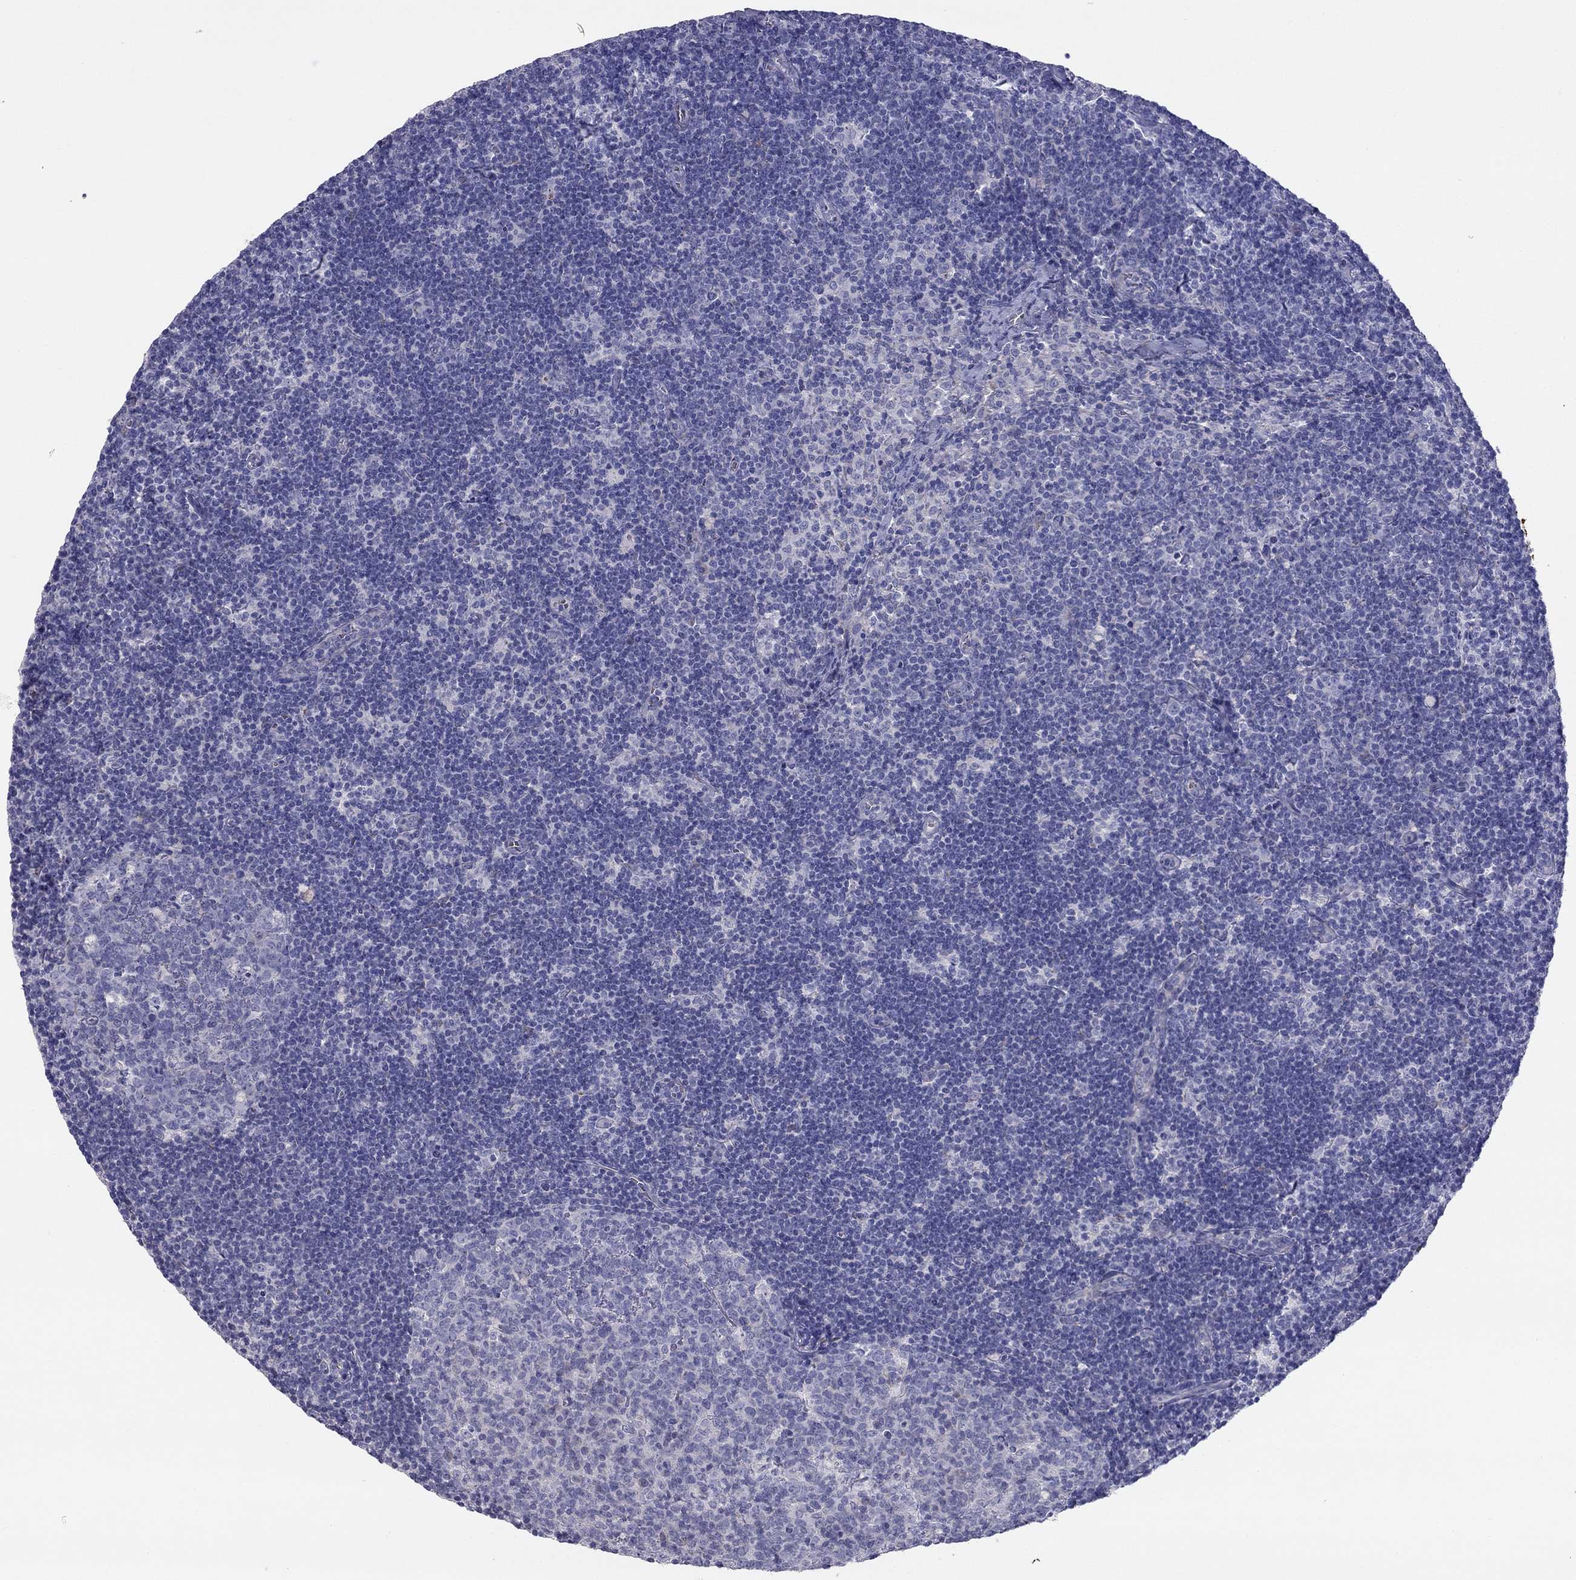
{"staining": {"intensity": "negative", "quantity": "none", "location": "none"}, "tissue": "lymph node", "cell_type": "Germinal center cells", "image_type": "normal", "snomed": [{"axis": "morphology", "description": "Normal tissue, NOS"}, {"axis": "topography", "description": "Lymph node"}], "caption": "High power microscopy image of an immunohistochemistry micrograph of benign lymph node, revealing no significant positivity in germinal center cells. Nuclei are stained in blue.", "gene": "RHCE", "patient": {"sex": "female", "age": 34}}